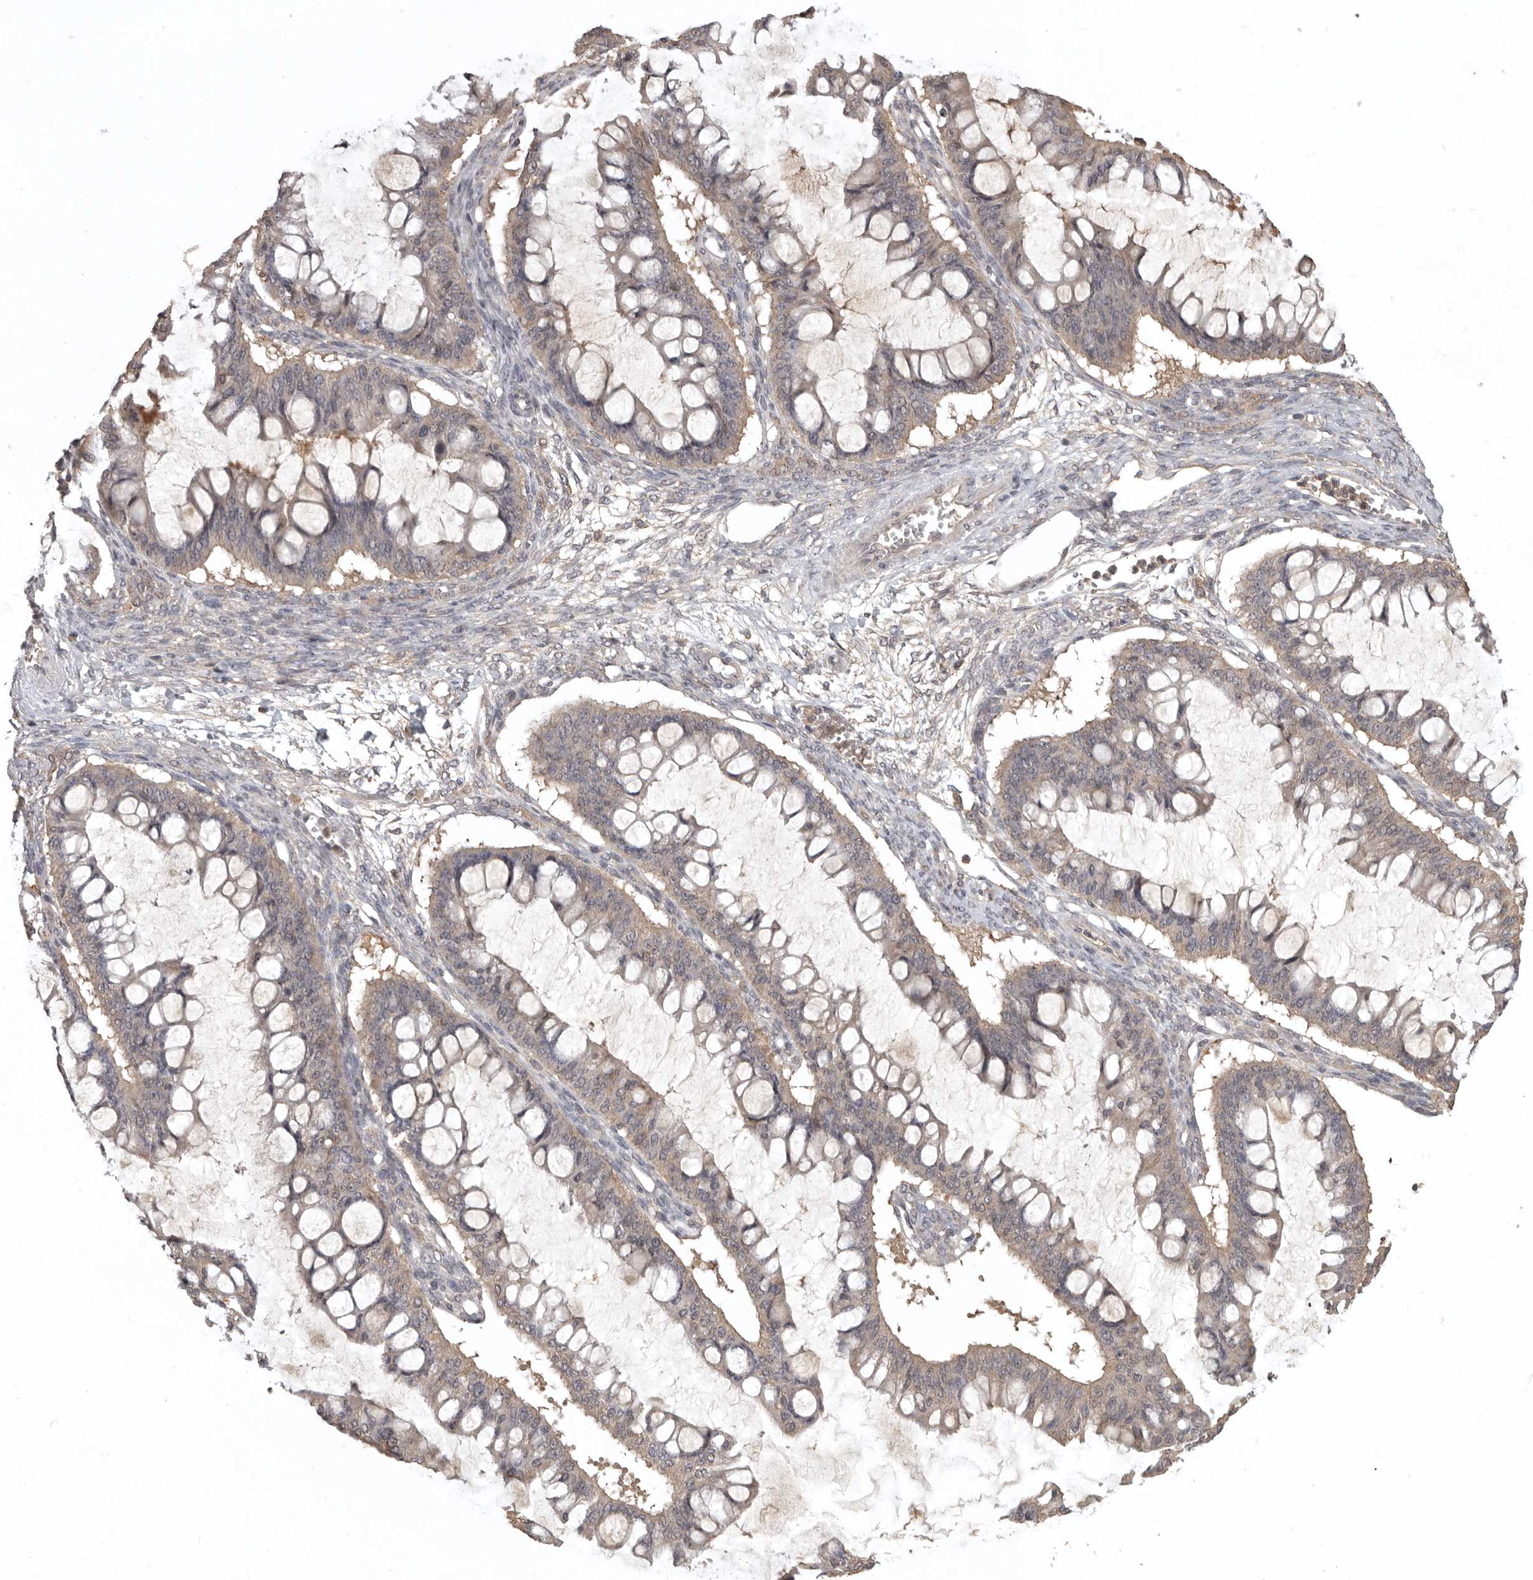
{"staining": {"intensity": "weak", "quantity": ">75%", "location": "cytoplasmic/membranous"}, "tissue": "ovarian cancer", "cell_type": "Tumor cells", "image_type": "cancer", "snomed": [{"axis": "morphology", "description": "Cystadenocarcinoma, mucinous, NOS"}, {"axis": "topography", "description": "Ovary"}], "caption": "A low amount of weak cytoplasmic/membranous staining is appreciated in about >75% of tumor cells in ovarian cancer tissue.", "gene": "ADAMTS4", "patient": {"sex": "female", "age": 73}}